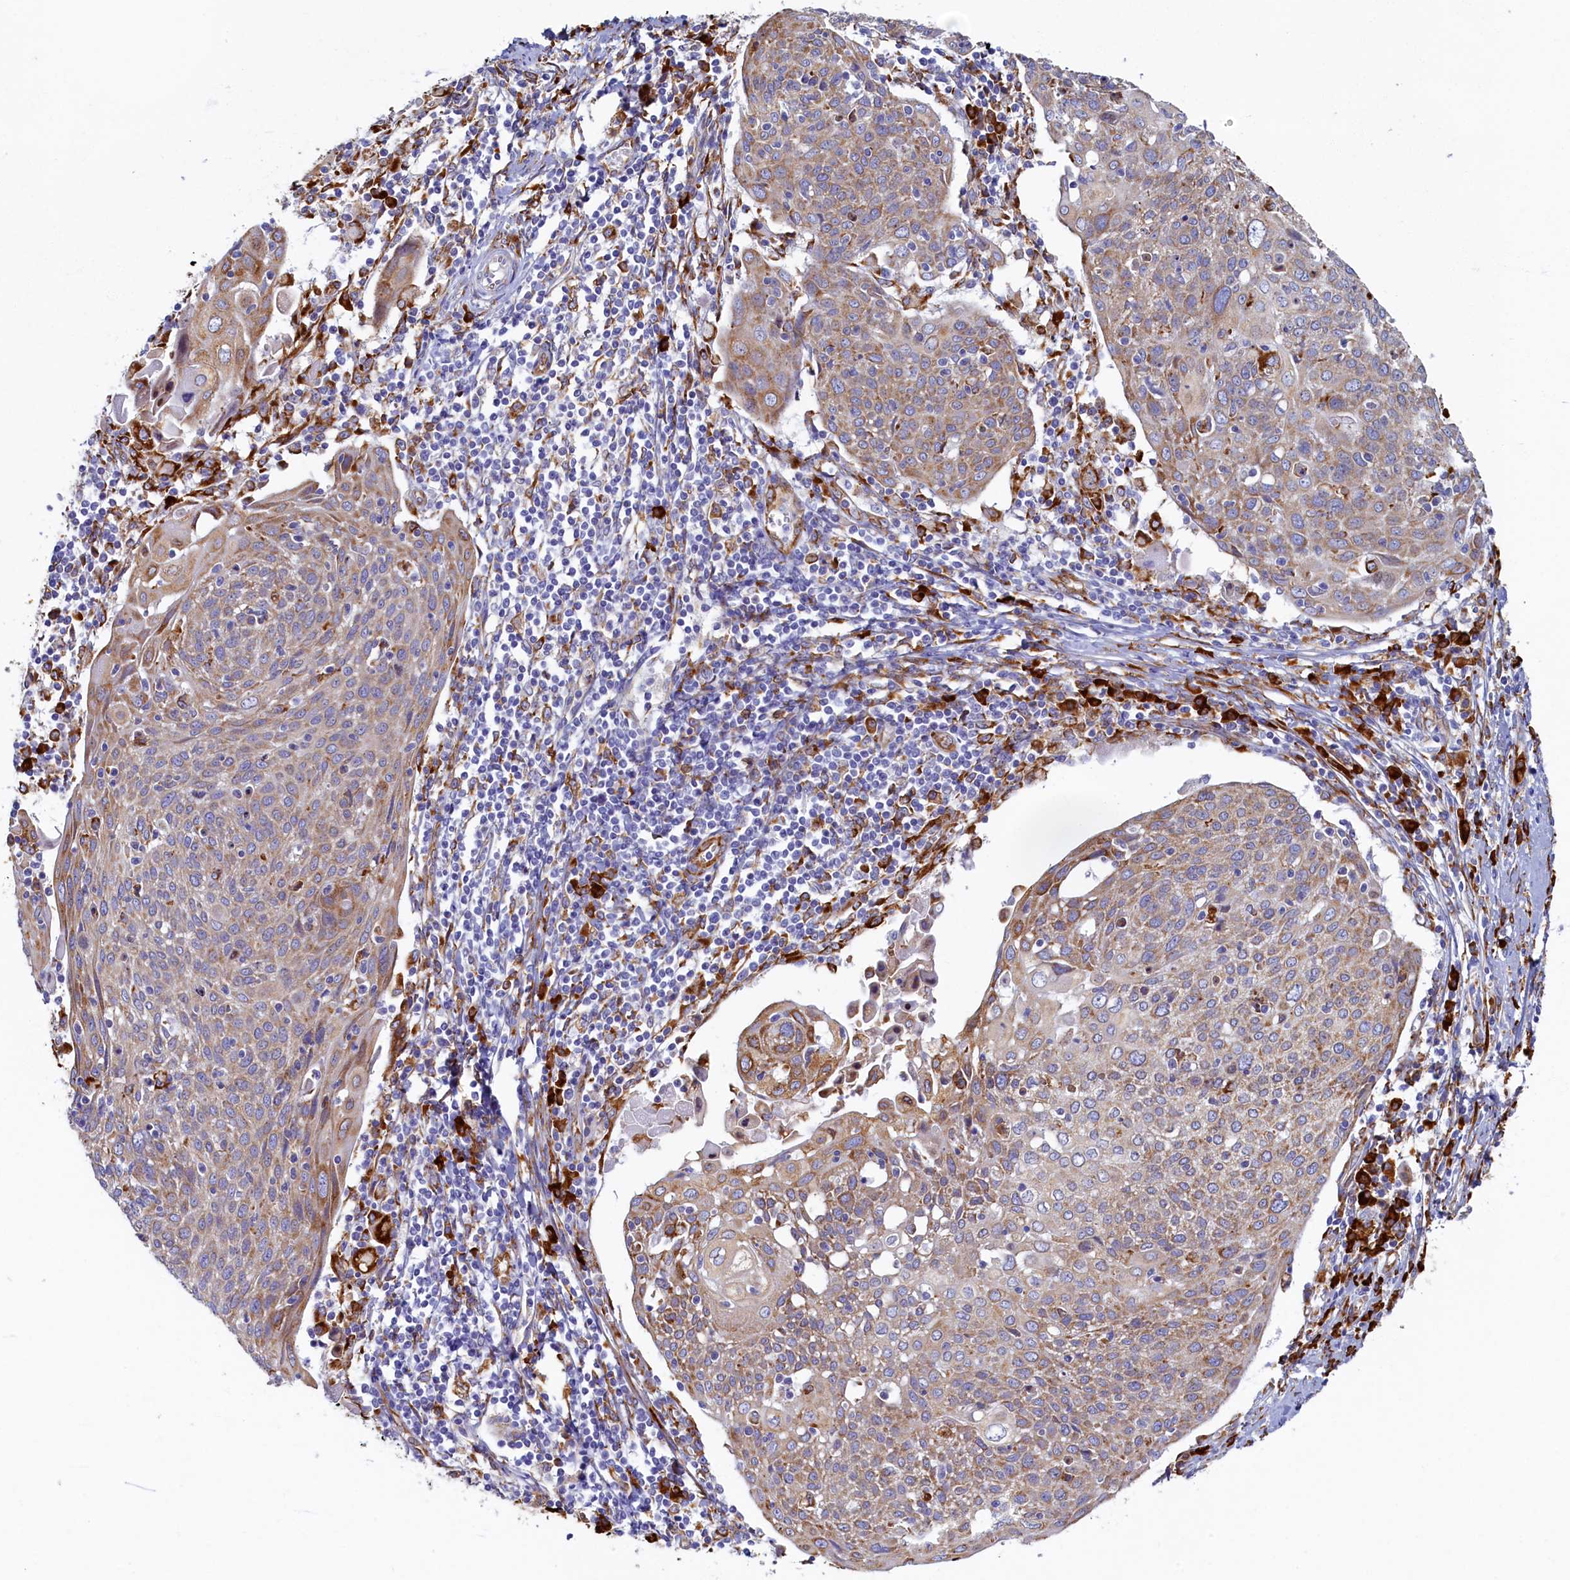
{"staining": {"intensity": "moderate", "quantity": ">75%", "location": "cytoplasmic/membranous"}, "tissue": "cervical cancer", "cell_type": "Tumor cells", "image_type": "cancer", "snomed": [{"axis": "morphology", "description": "Squamous cell carcinoma, NOS"}, {"axis": "topography", "description": "Cervix"}], "caption": "An IHC image of tumor tissue is shown. Protein staining in brown highlights moderate cytoplasmic/membranous positivity in cervical cancer (squamous cell carcinoma) within tumor cells.", "gene": "TMEM18", "patient": {"sex": "female", "age": 67}}